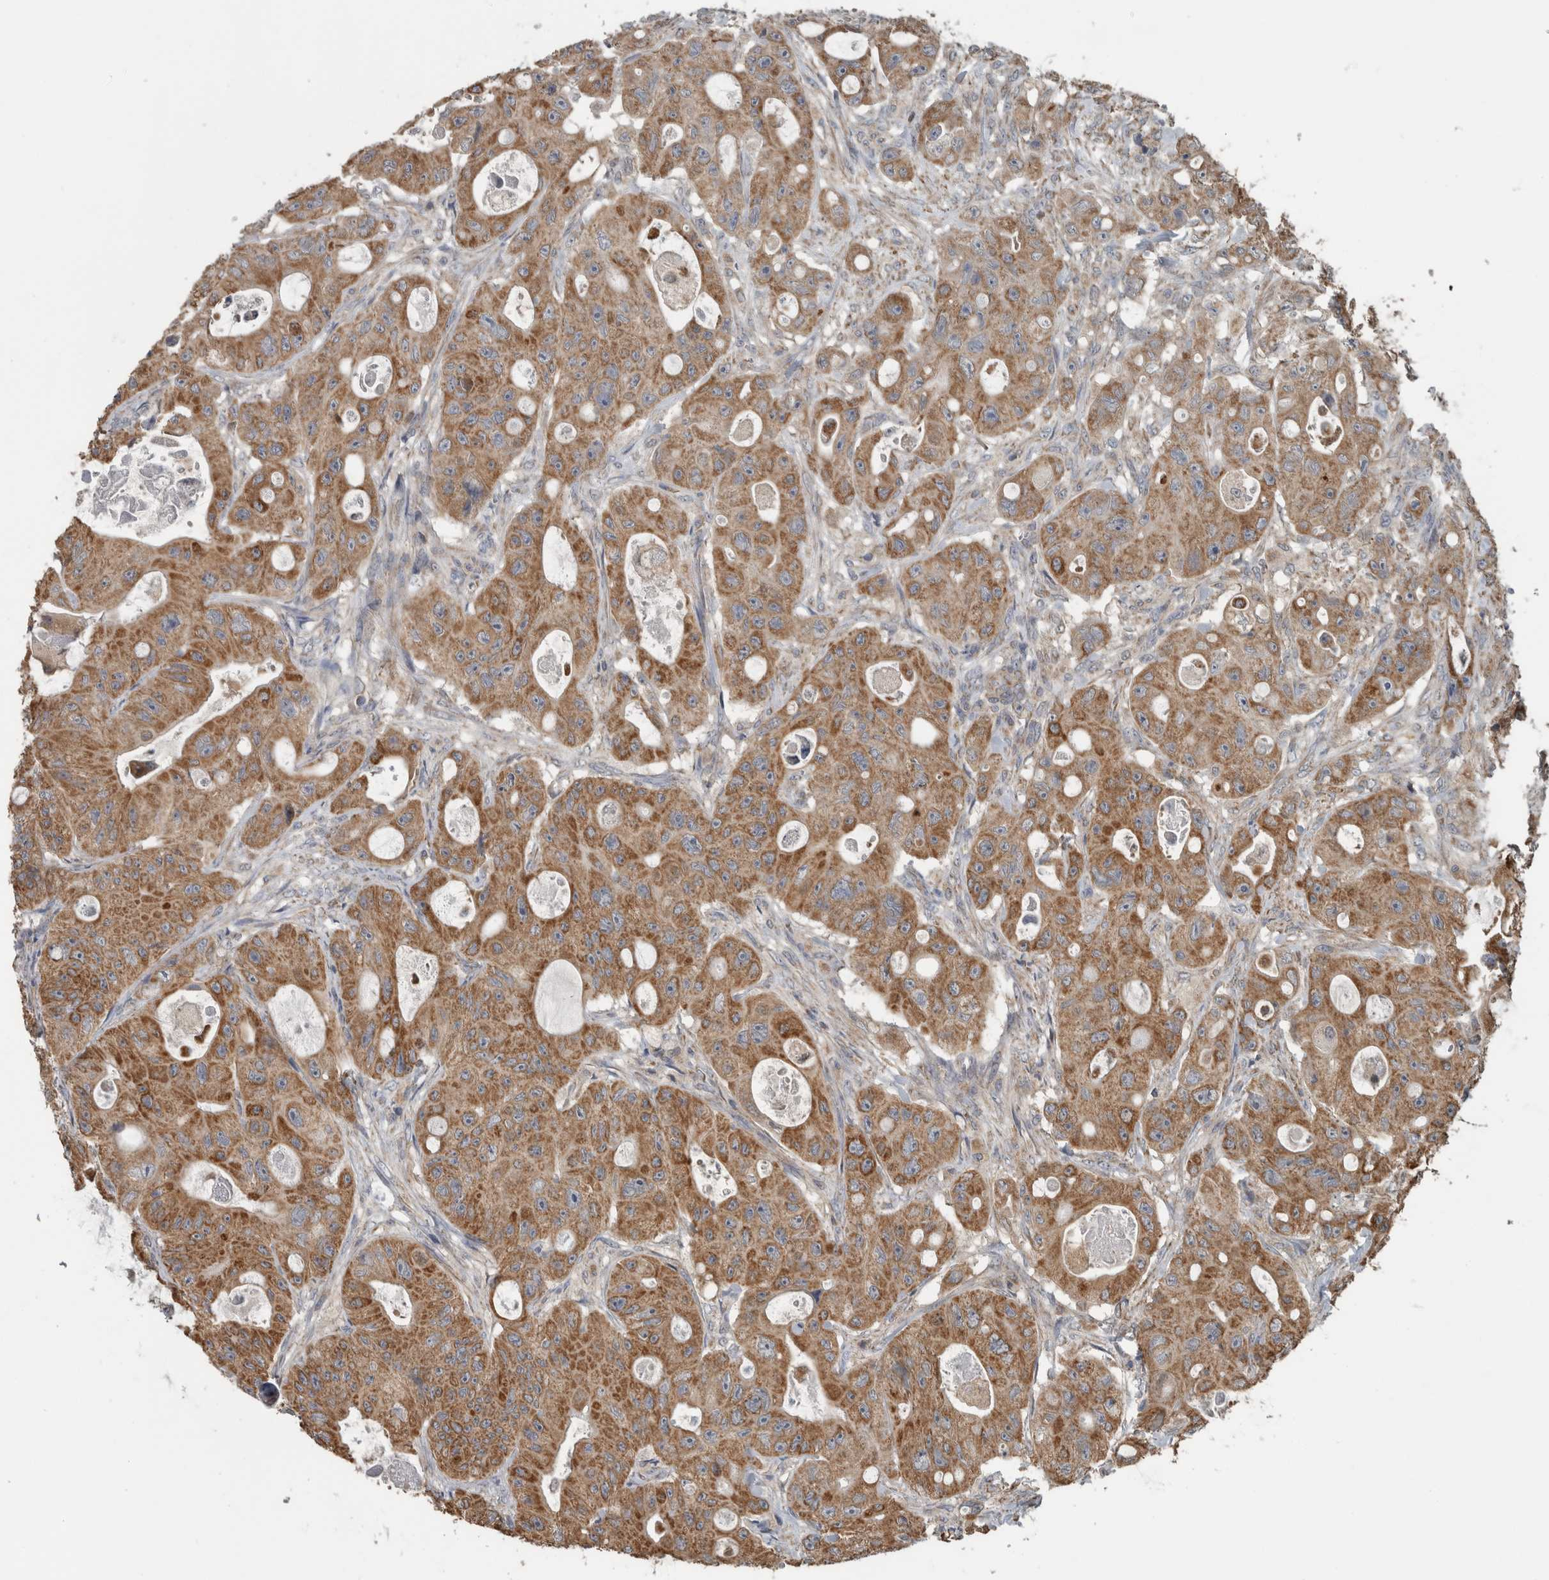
{"staining": {"intensity": "moderate", "quantity": ">75%", "location": "cytoplasmic/membranous"}, "tissue": "colorectal cancer", "cell_type": "Tumor cells", "image_type": "cancer", "snomed": [{"axis": "morphology", "description": "Adenocarcinoma, NOS"}, {"axis": "topography", "description": "Colon"}], "caption": "A high-resolution micrograph shows IHC staining of adenocarcinoma (colorectal), which exhibits moderate cytoplasmic/membranous positivity in approximately >75% of tumor cells.", "gene": "ARMC1", "patient": {"sex": "female", "age": 46}}